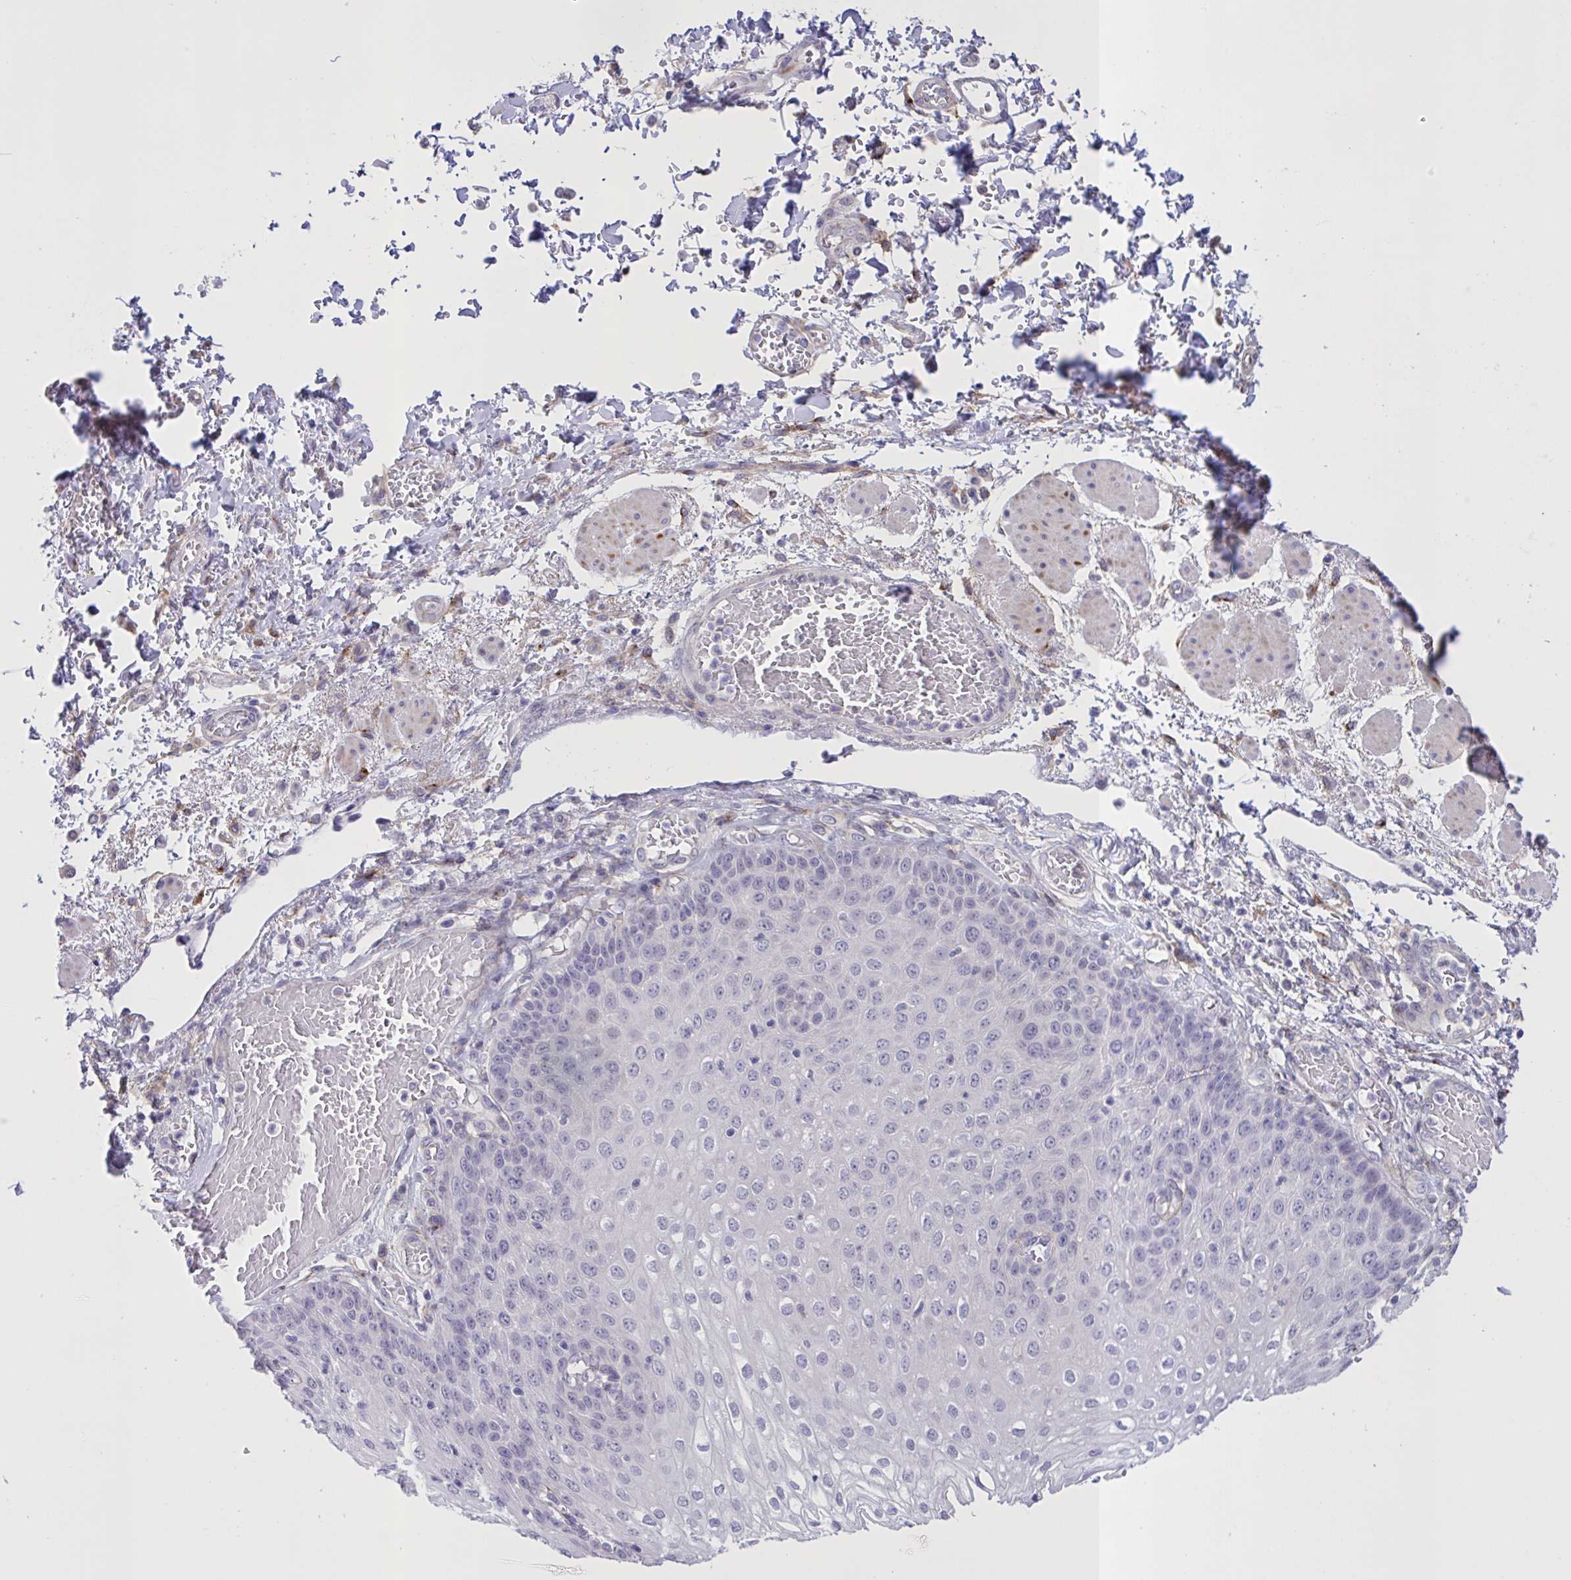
{"staining": {"intensity": "weak", "quantity": "<25%", "location": "nuclear"}, "tissue": "esophagus", "cell_type": "Squamous epithelial cells", "image_type": "normal", "snomed": [{"axis": "morphology", "description": "Normal tissue, NOS"}, {"axis": "morphology", "description": "Adenocarcinoma, NOS"}, {"axis": "topography", "description": "Esophagus"}], "caption": "Micrograph shows no protein positivity in squamous epithelial cells of benign esophagus. (DAB IHC visualized using brightfield microscopy, high magnification).", "gene": "MRGPRX2", "patient": {"sex": "male", "age": 81}}